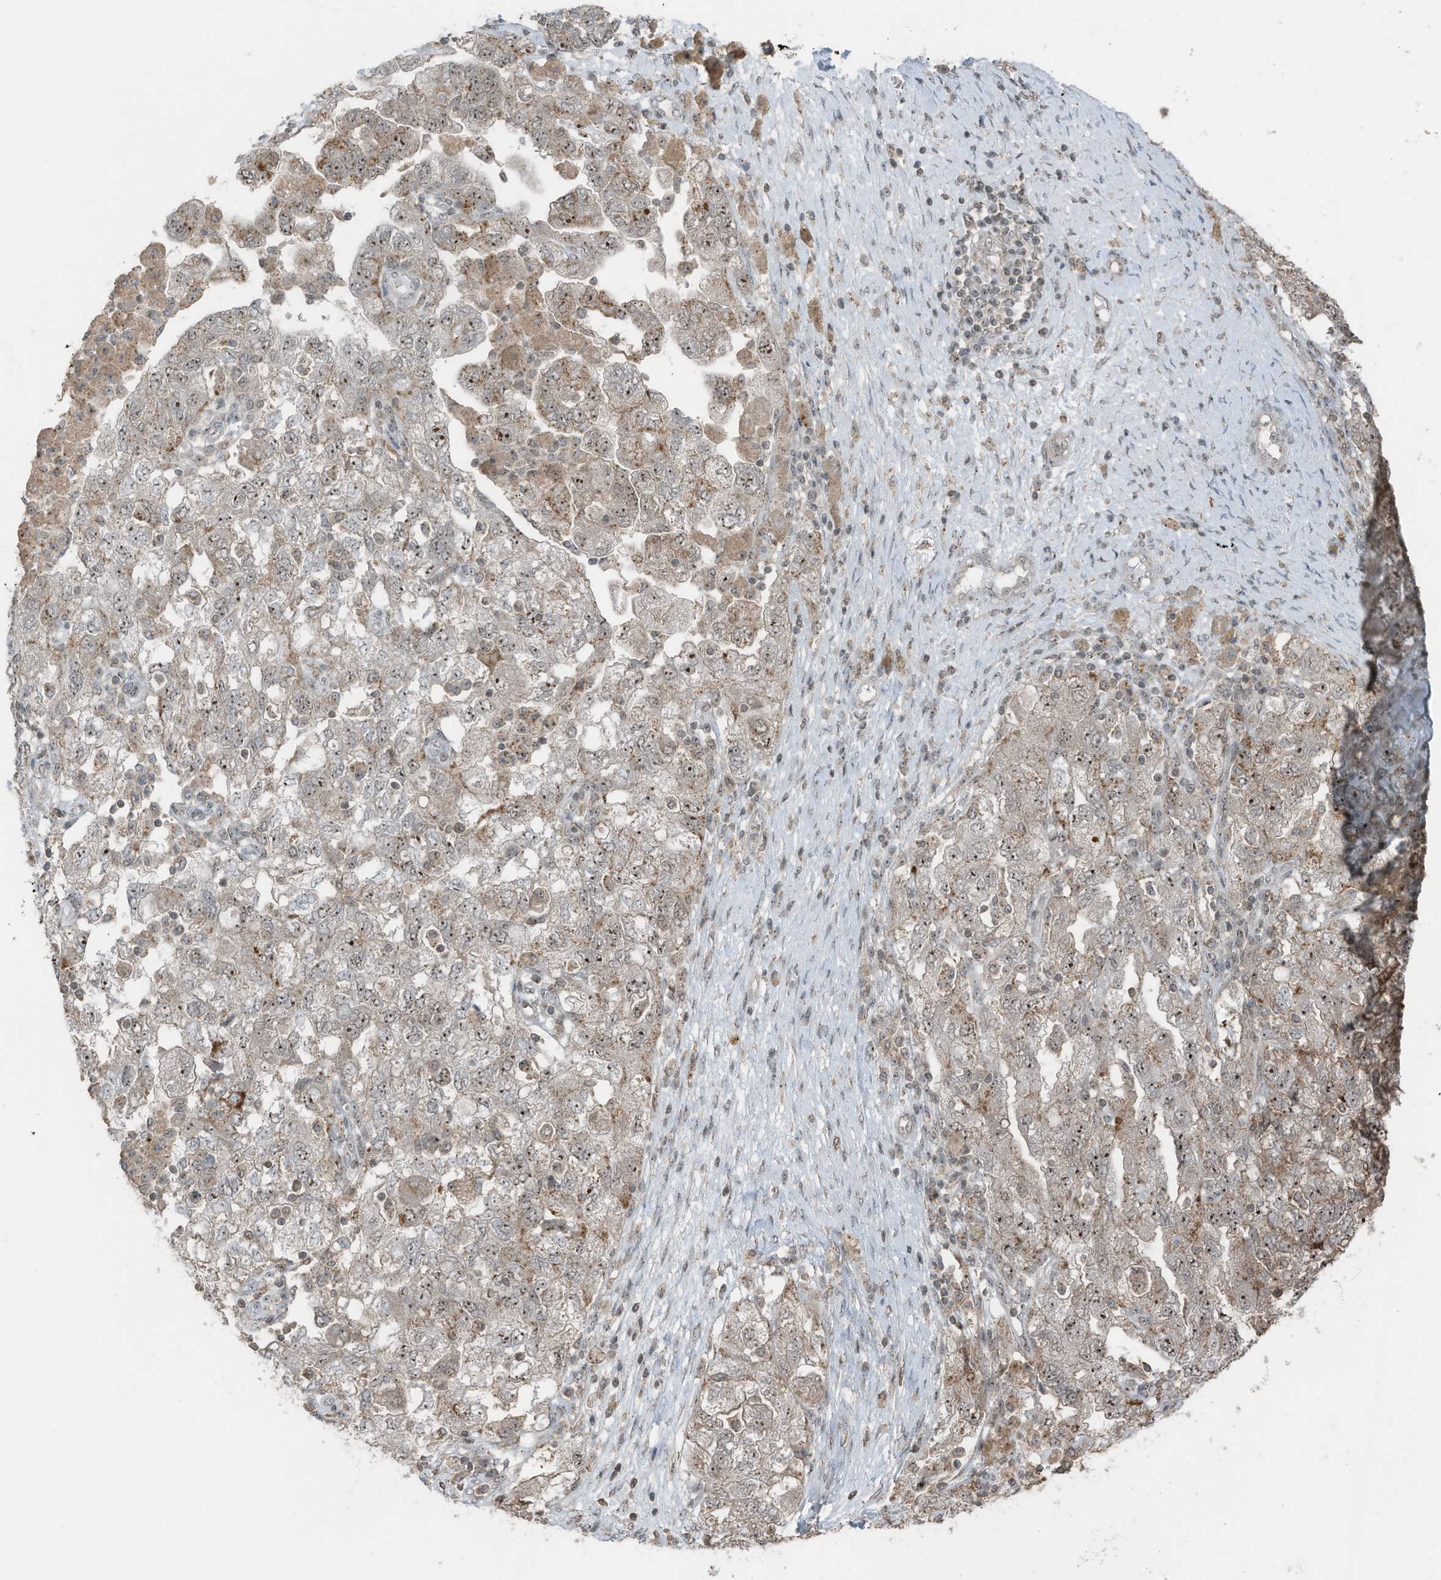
{"staining": {"intensity": "moderate", "quantity": ">75%", "location": "cytoplasmic/membranous,nuclear"}, "tissue": "ovarian cancer", "cell_type": "Tumor cells", "image_type": "cancer", "snomed": [{"axis": "morphology", "description": "Carcinoma, NOS"}, {"axis": "morphology", "description": "Cystadenocarcinoma, serous, NOS"}, {"axis": "topography", "description": "Ovary"}], "caption": "Moderate cytoplasmic/membranous and nuclear expression is identified in approximately >75% of tumor cells in ovarian cancer (serous cystadenocarcinoma).", "gene": "UTP3", "patient": {"sex": "female", "age": 69}}